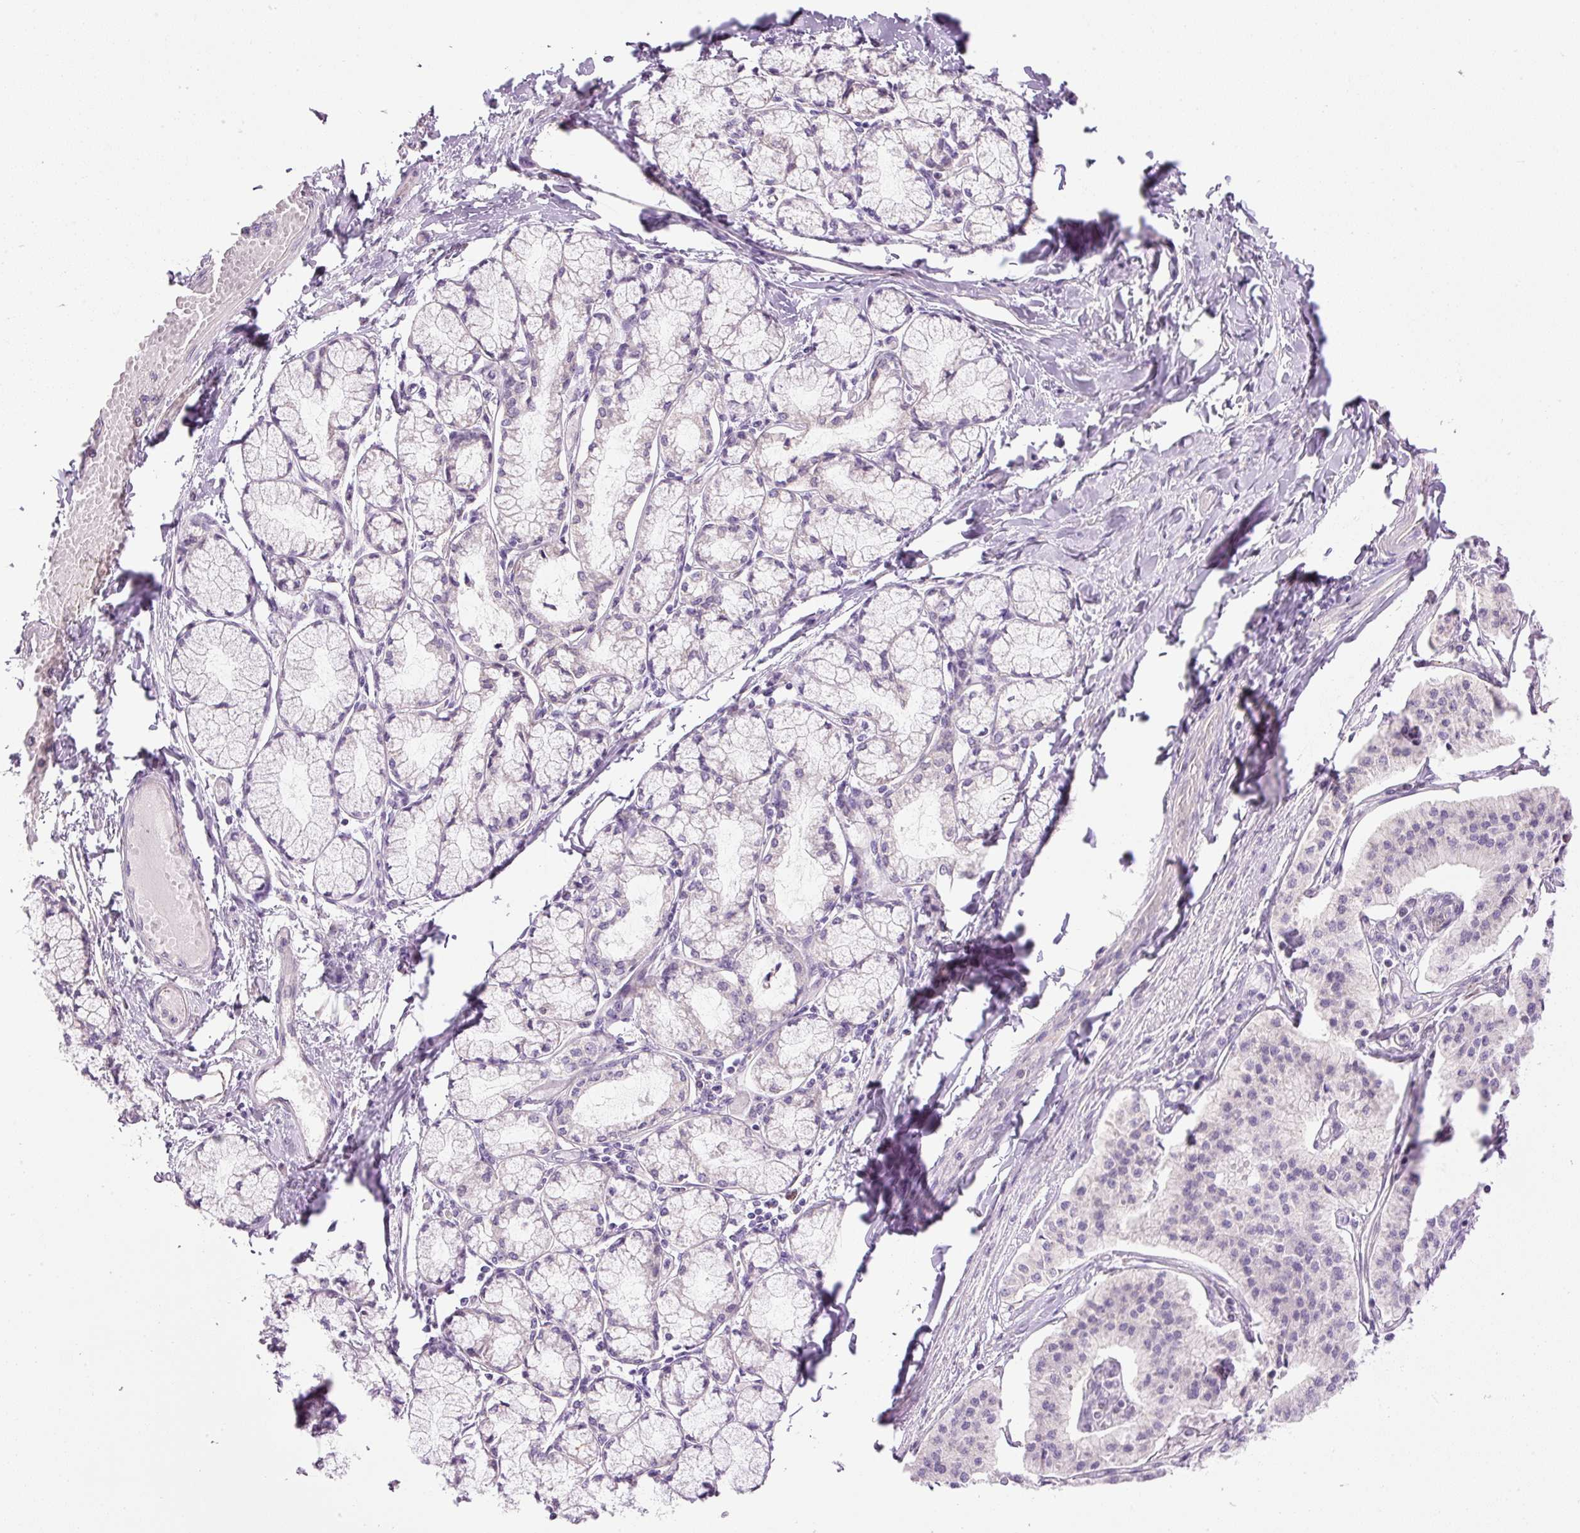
{"staining": {"intensity": "negative", "quantity": "none", "location": "none"}, "tissue": "pancreatic cancer", "cell_type": "Tumor cells", "image_type": "cancer", "snomed": [{"axis": "morphology", "description": "Adenocarcinoma, NOS"}, {"axis": "topography", "description": "Pancreas"}], "caption": "Protein analysis of pancreatic cancer (adenocarcinoma) demonstrates no significant expression in tumor cells. (DAB IHC, high magnification).", "gene": "KPNA2", "patient": {"sex": "female", "age": 50}}